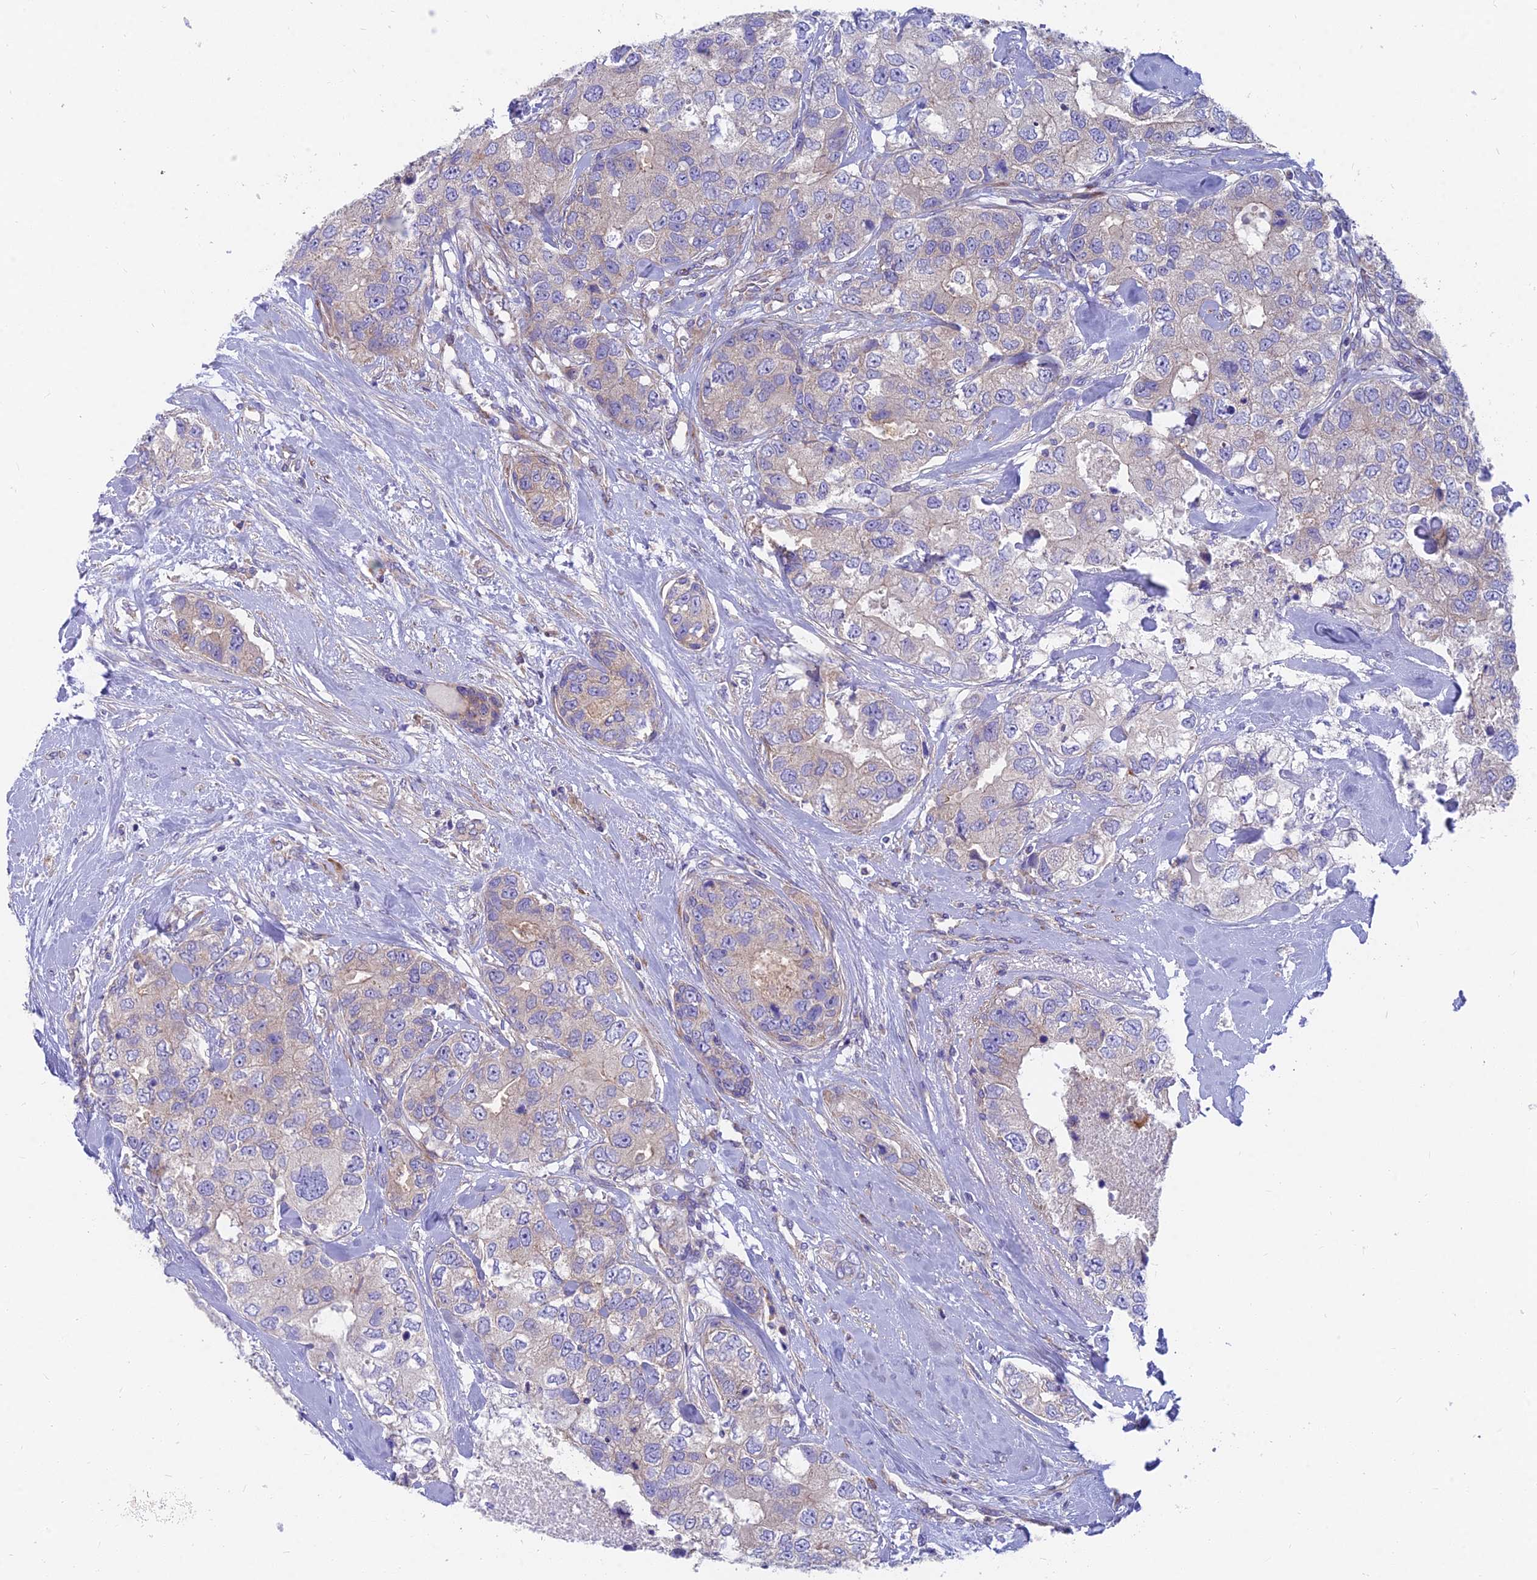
{"staining": {"intensity": "negative", "quantity": "none", "location": "none"}, "tissue": "breast cancer", "cell_type": "Tumor cells", "image_type": "cancer", "snomed": [{"axis": "morphology", "description": "Duct carcinoma"}, {"axis": "topography", "description": "Breast"}], "caption": "This is an immunohistochemistry photomicrograph of human infiltrating ductal carcinoma (breast). There is no positivity in tumor cells.", "gene": "MVB12A", "patient": {"sex": "female", "age": 62}}